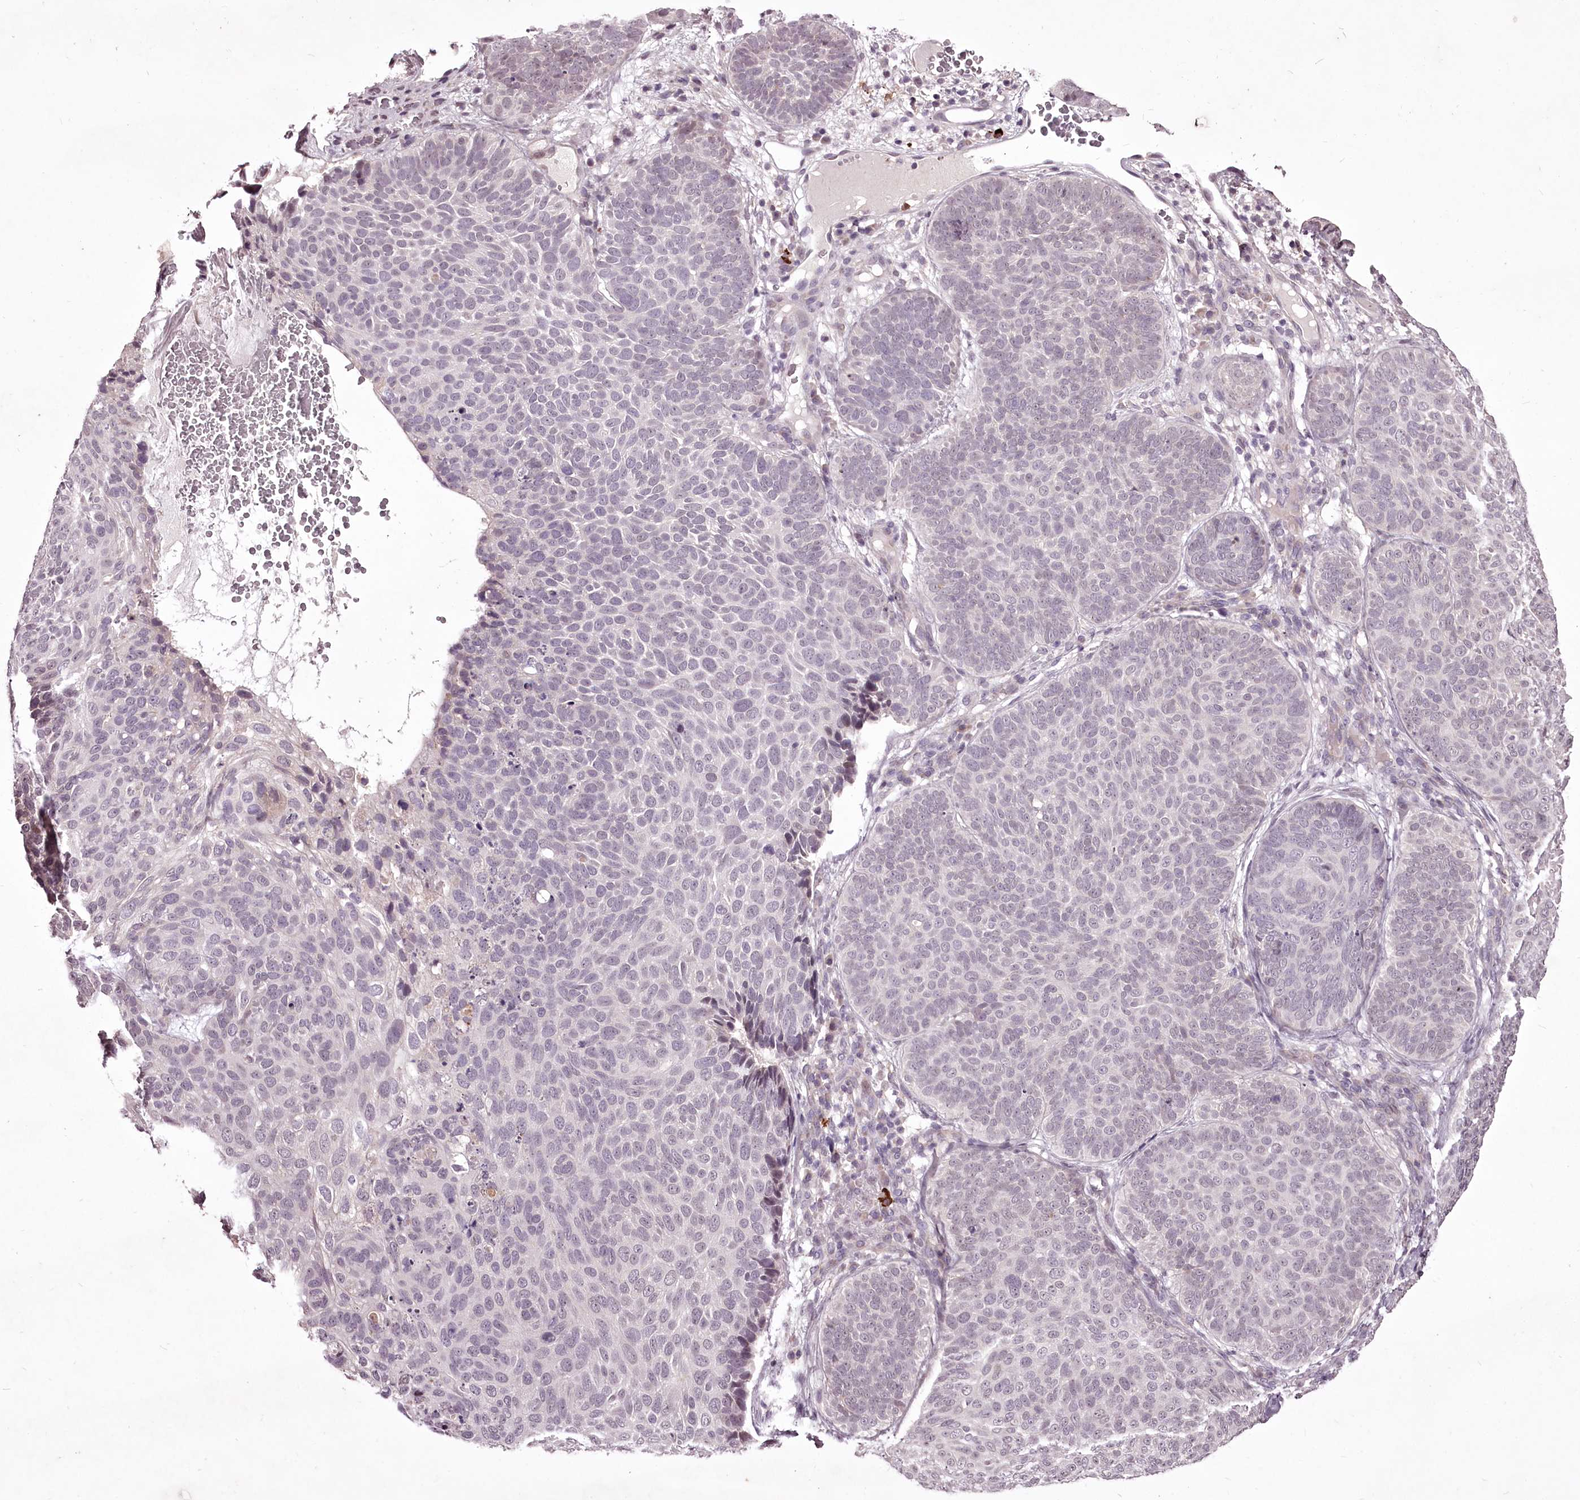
{"staining": {"intensity": "negative", "quantity": "none", "location": "none"}, "tissue": "skin cancer", "cell_type": "Tumor cells", "image_type": "cancer", "snomed": [{"axis": "morphology", "description": "Basal cell carcinoma"}, {"axis": "topography", "description": "Skin"}], "caption": "Tumor cells show no significant protein positivity in skin cancer (basal cell carcinoma).", "gene": "ADRA1D", "patient": {"sex": "male", "age": 85}}